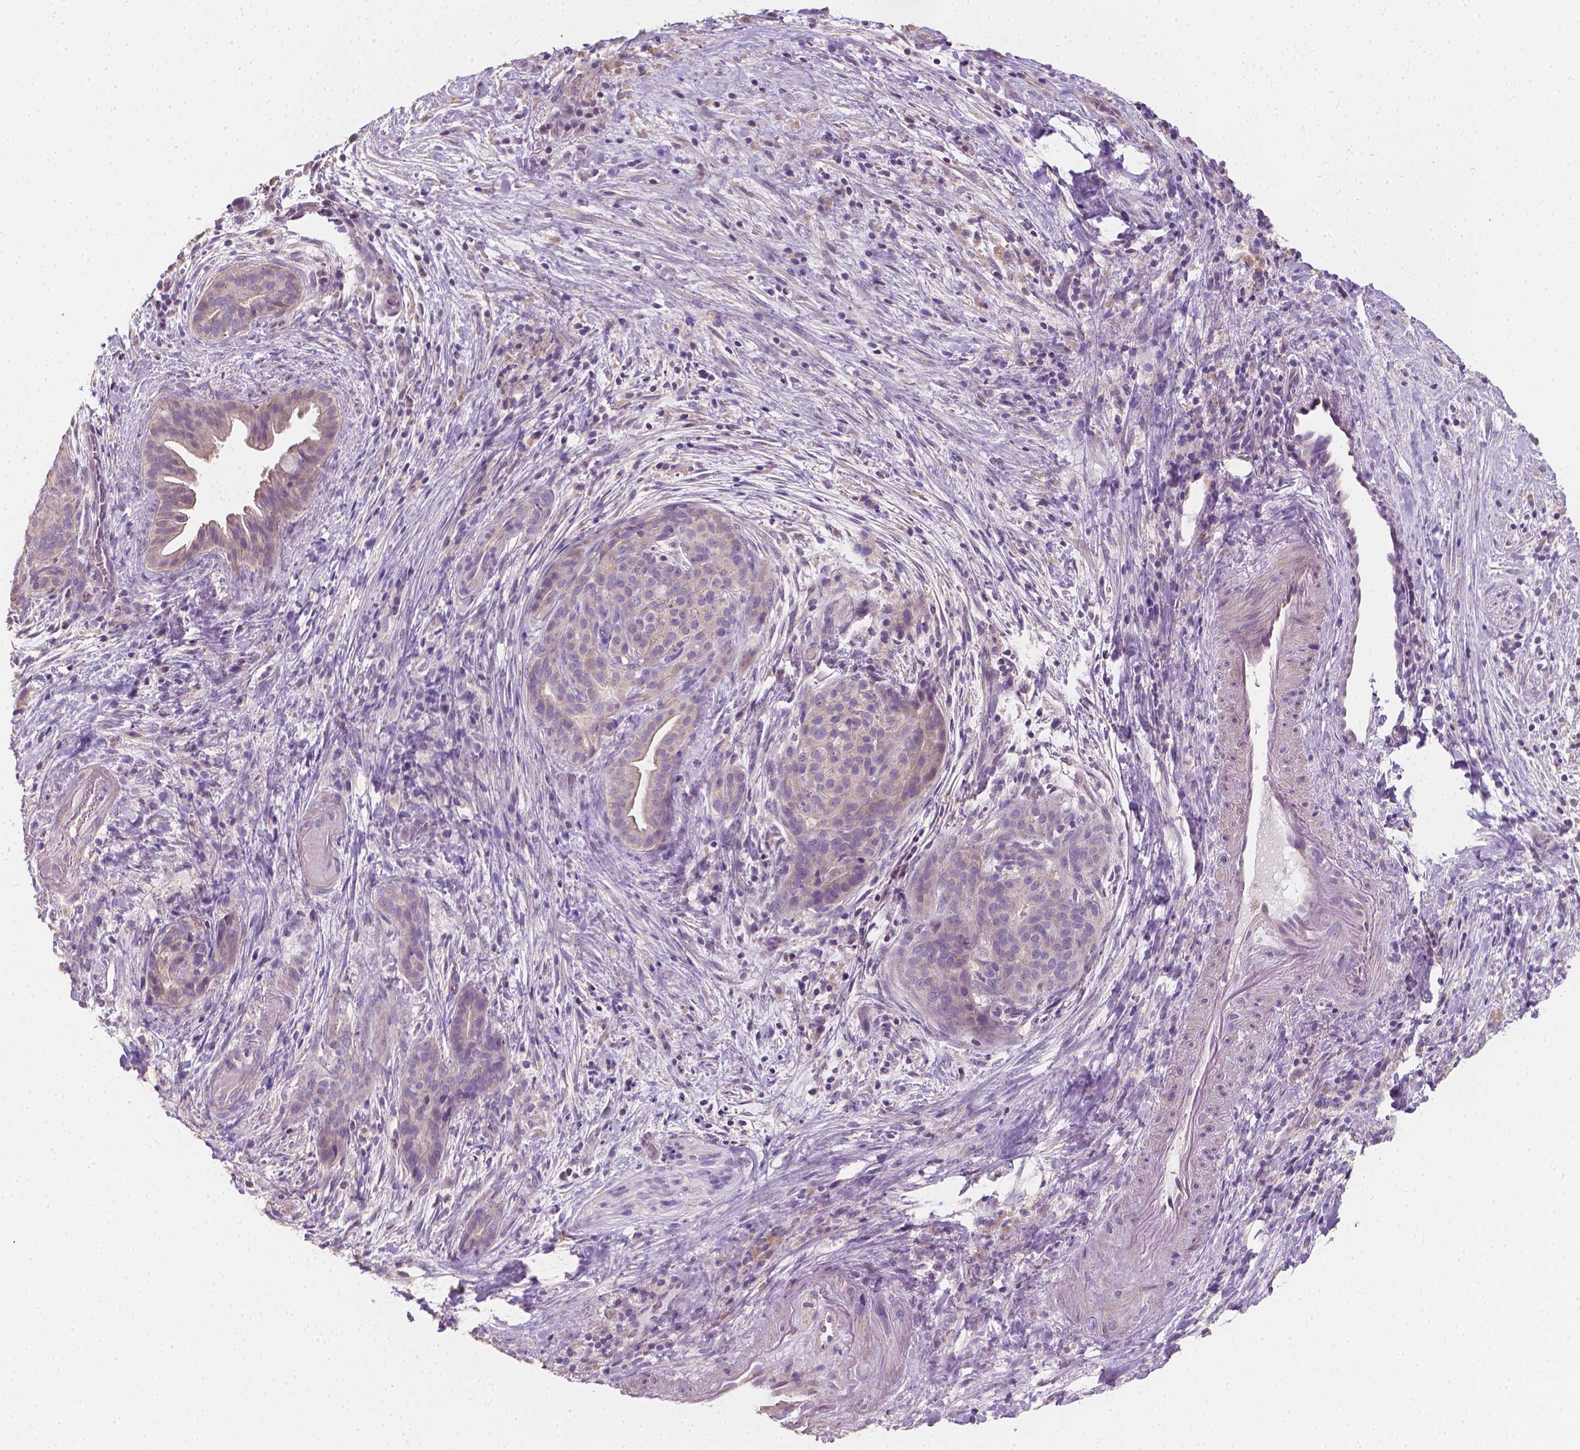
{"staining": {"intensity": "negative", "quantity": "none", "location": "none"}, "tissue": "pancreatic cancer", "cell_type": "Tumor cells", "image_type": "cancer", "snomed": [{"axis": "morphology", "description": "Adenocarcinoma, NOS"}, {"axis": "topography", "description": "Pancreas"}], "caption": "Pancreatic adenocarcinoma was stained to show a protein in brown. There is no significant staining in tumor cells.", "gene": "CATIP", "patient": {"sex": "male", "age": 44}}